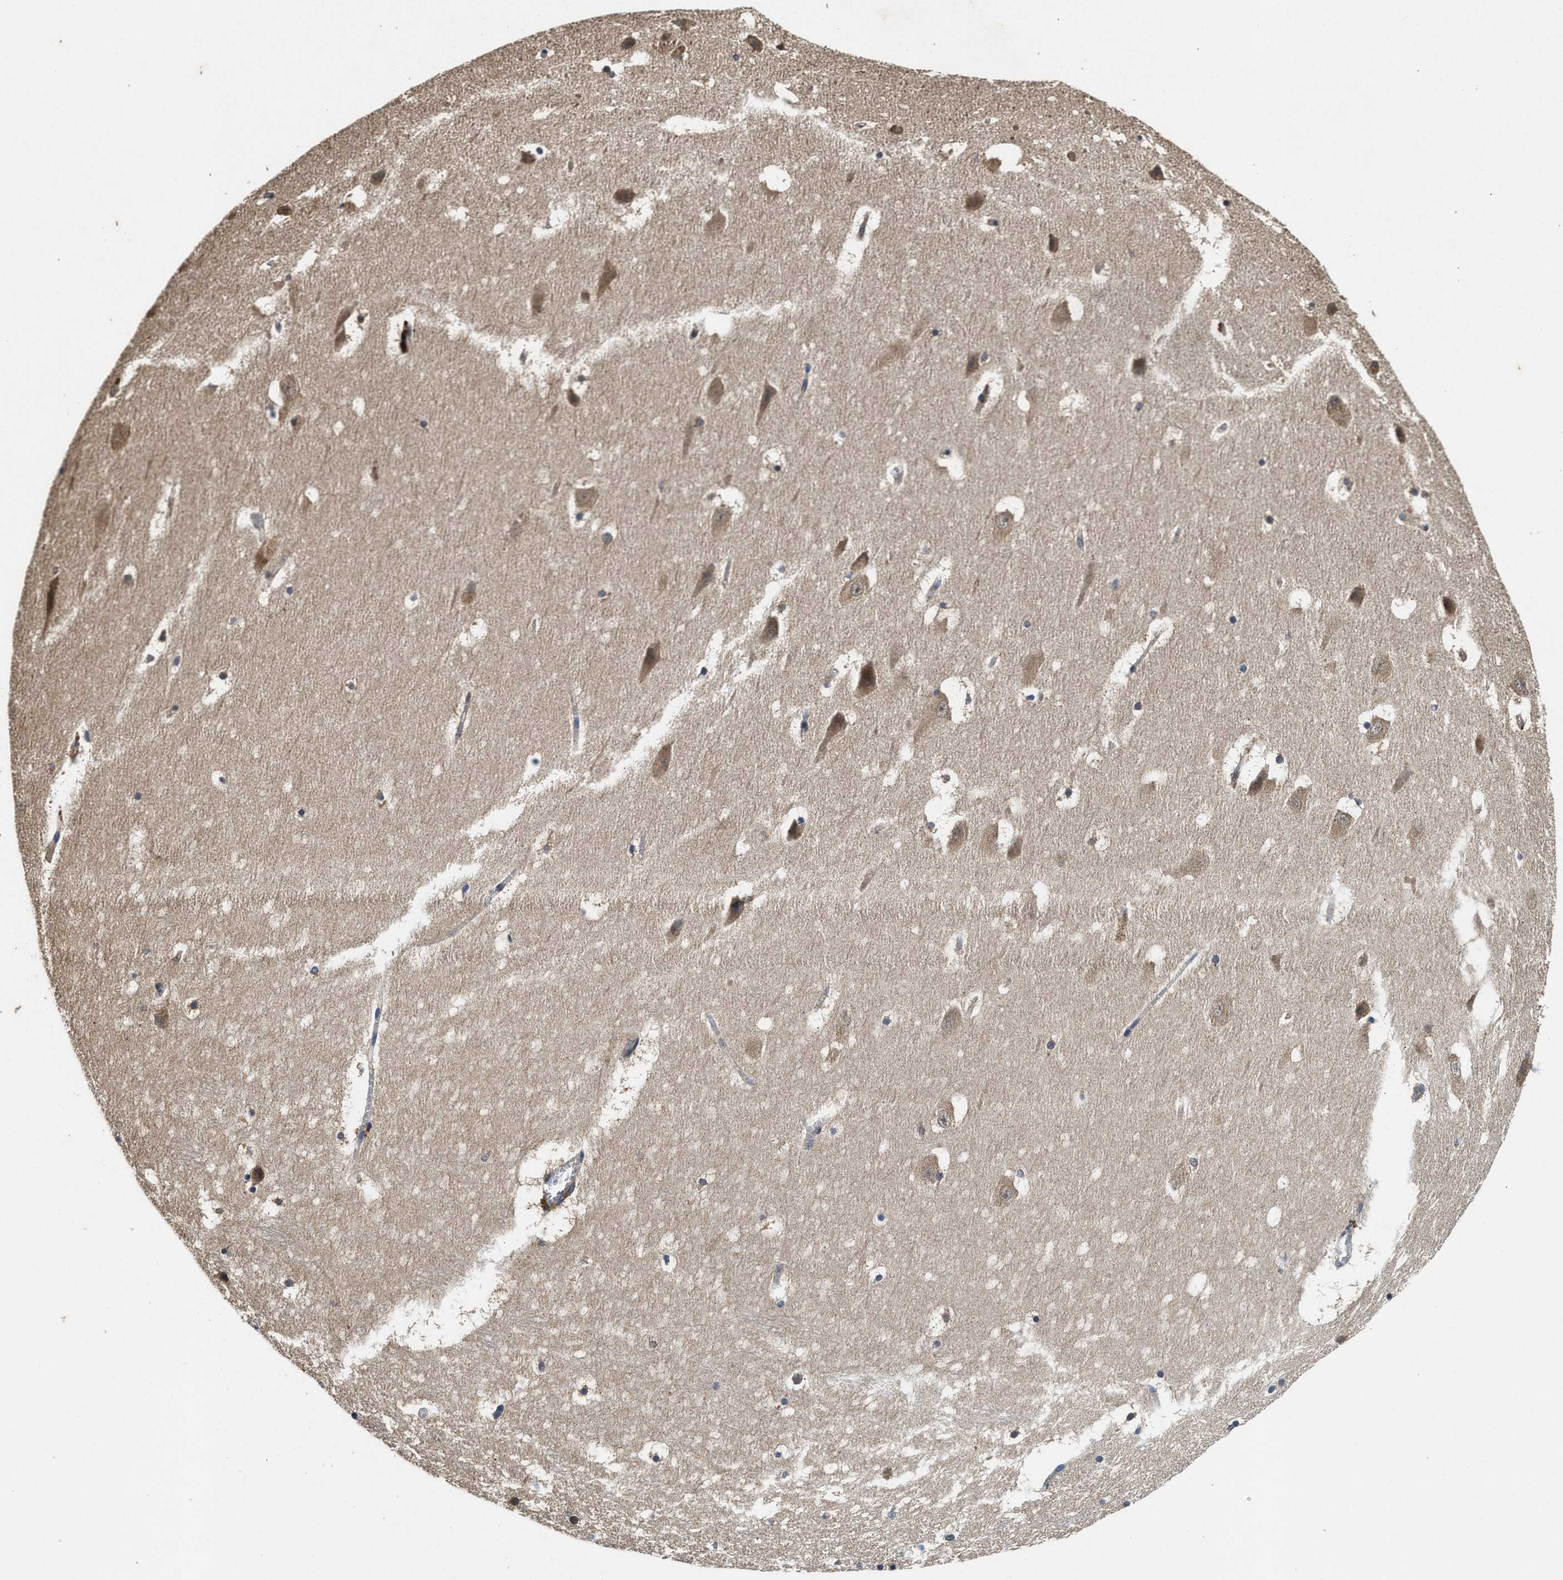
{"staining": {"intensity": "weak", "quantity": "<25%", "location": "cytoplasmic/membranous"}, "tissue": "hippocampus", "cell_type": "Glial cells", "image_type": "normal", "snomed": [{"axis": "morphology", "description": "Normal tissue, NOS"}, {"axis": "topography", "description": "Hippocampus"}], "caption": "Immunohistochemical staining of normal human hippocampus exhibits no significant expression in glial cells. Brightfield microscopy of immunohistochemistry stained with DAB (3,3'-diaminobenzidine) (brown) and hematoxylin (blue), captured at high magnification.", "gene": "PDAP1", "patient": {"sex": "male", "age": 45}}